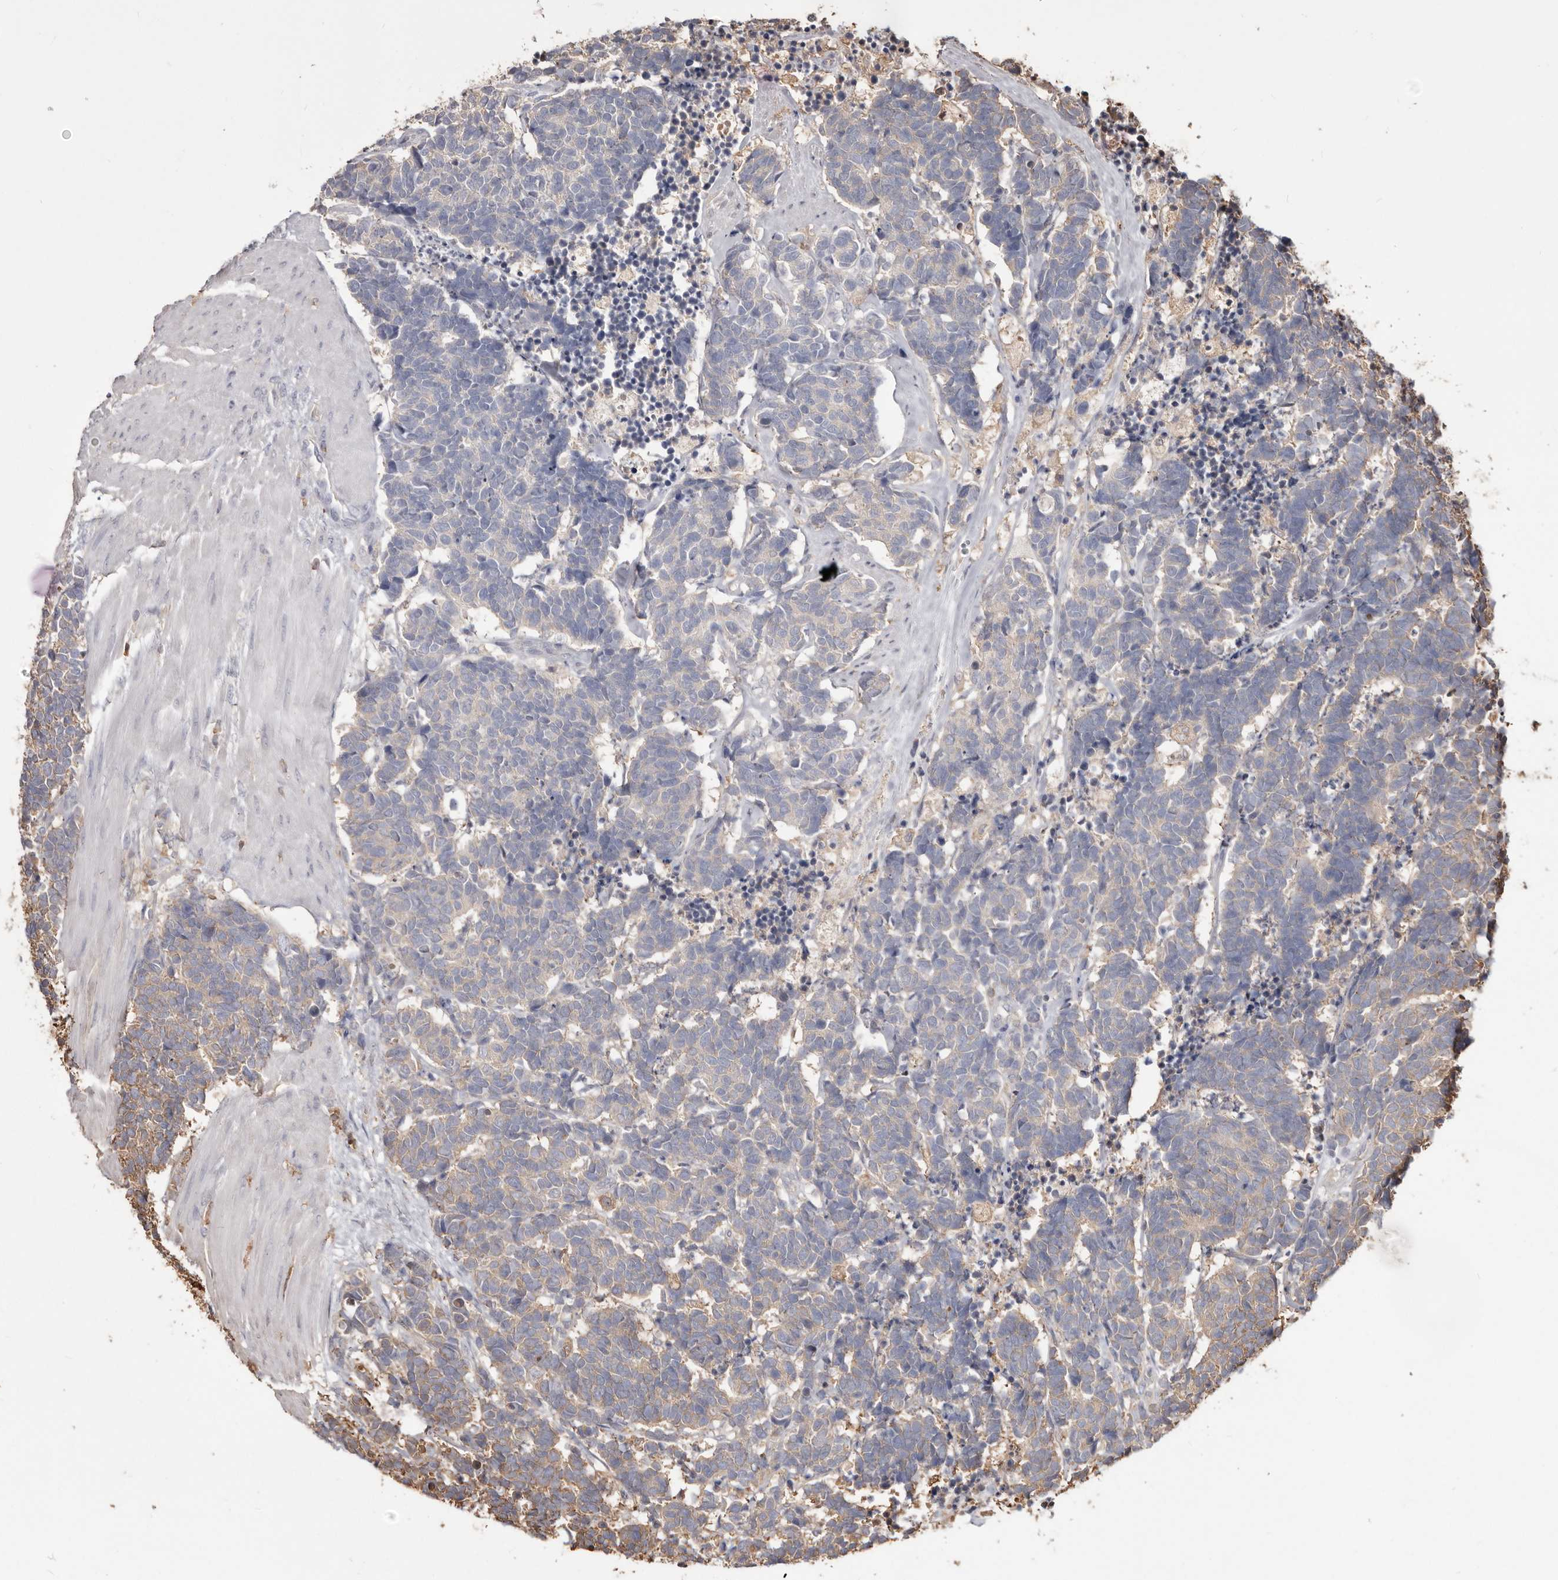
{"staining": {"intensity": "weak", "quantity": "<25%", "location": "cytoplasmic/membranous"}, "tissue": "carcinoid", "cell_type": "Tumor cells", "image_type": "cancer", "snomed": [{"axis": "morphology", "description": "Carcinoma, NOS"}, {"axis": "morphology", "description": "Carcinoid, malignant, NOS"}, {"axis": "topography", "description": "Urinary bladder"}], "caption": "Human carcinoid stained for a protein using immunohistochemistry (IHC) demonstrates no staining in tumor cells.", "gene": "PKM", "patient": {"sex": "male", "age": 57}}